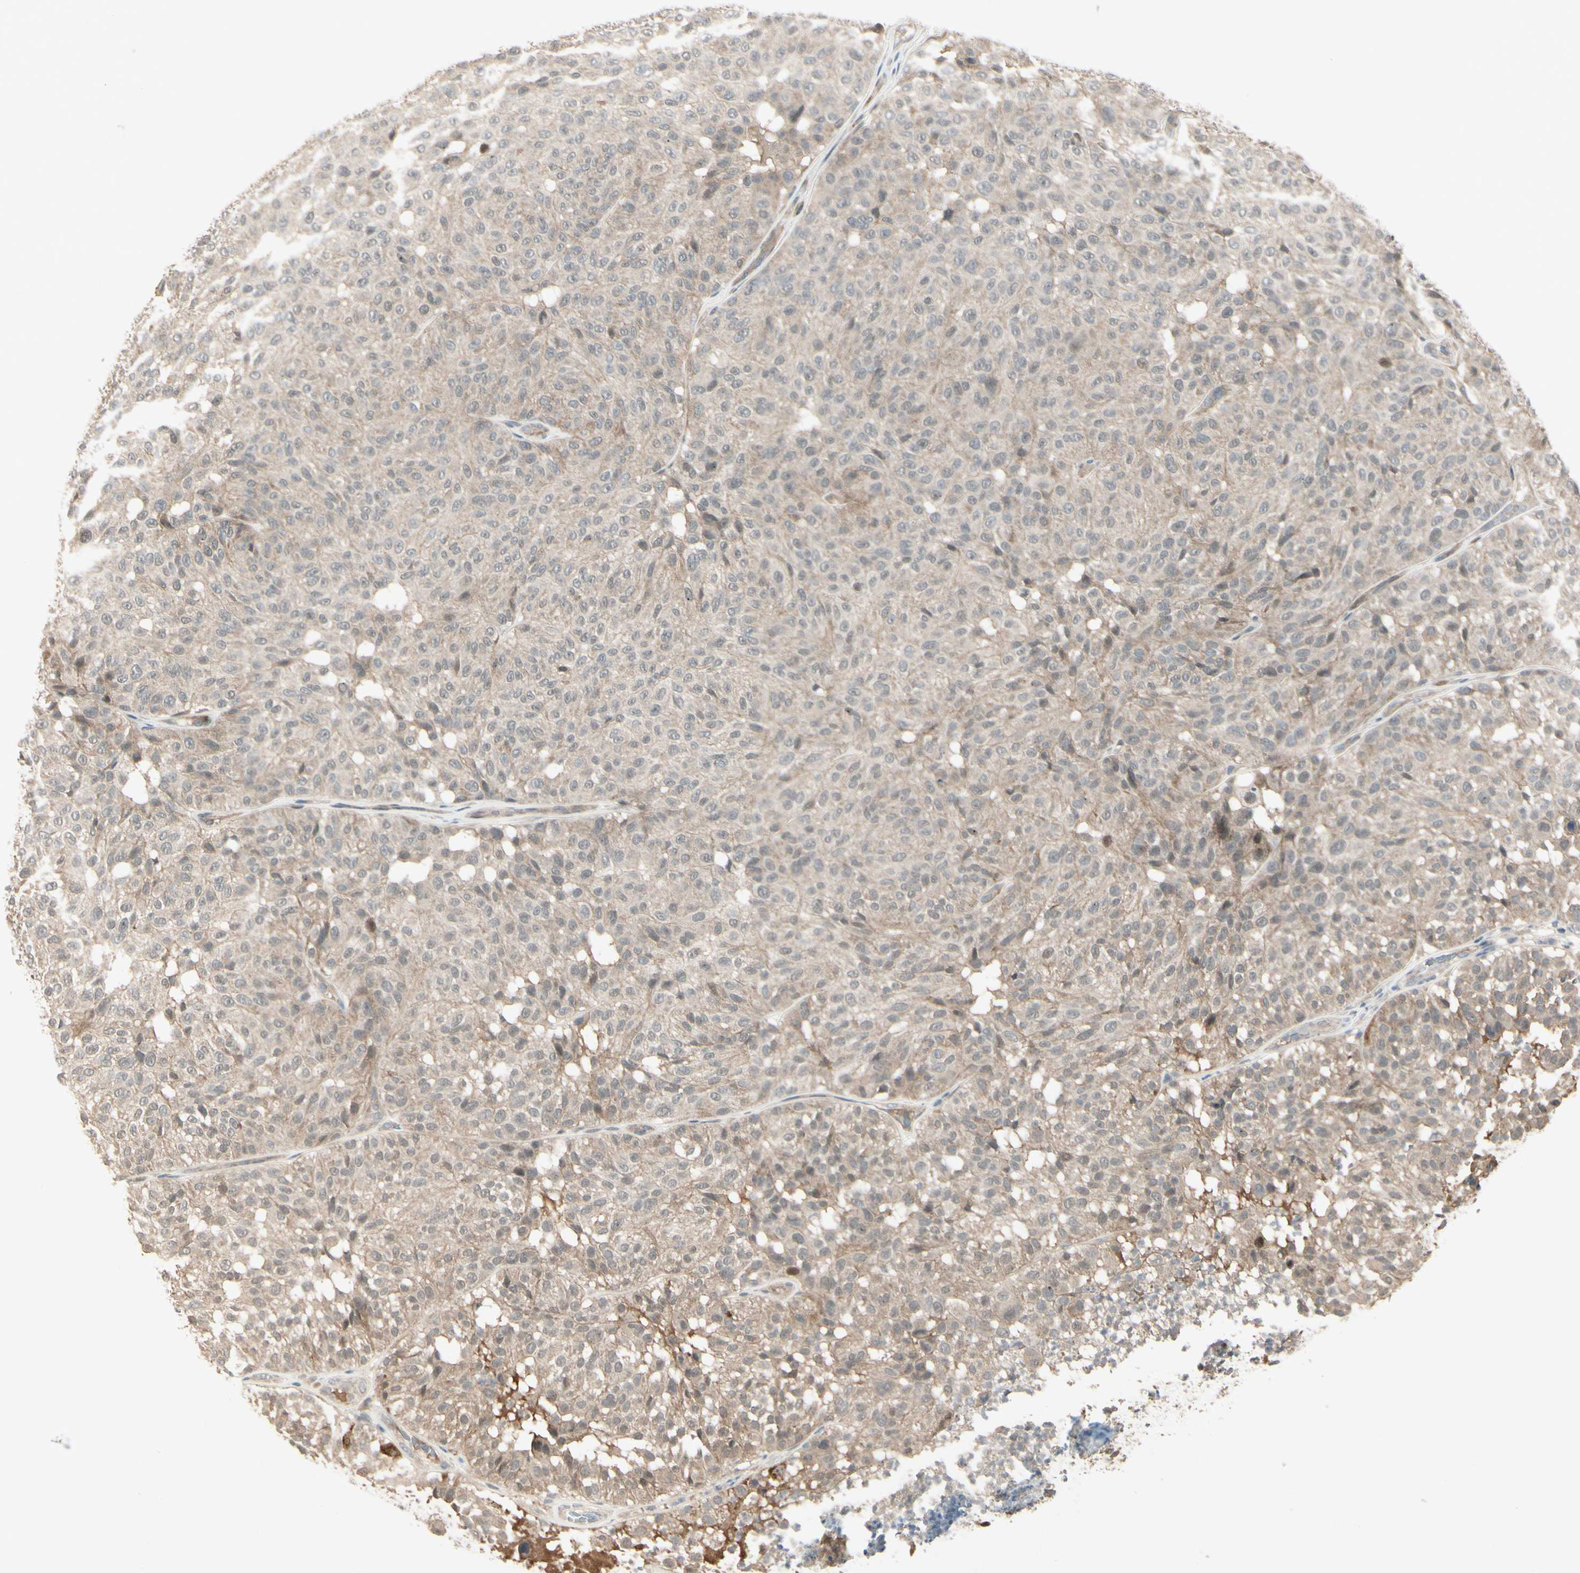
{"staining": {"intensity": "weak", "quantity": ">75%", "location": "cytoplasmic/membranous"}, "tissue": "melanoma", "cell_type": "Tumor cells", "image_type": "cancer", "snomed": [{"axis": "morphology", "description": "Malignant melanoma, NOS"}, {"axis": "topography", "description": "Skin"}], "caption": "Human malignant melanoma stained with a brown dye shows weak cytoplasmic/membranous positive staining in about >75% of tumor cells.", "gene": "FHDC1", "patient": {"sex": "female", "age": 46}}